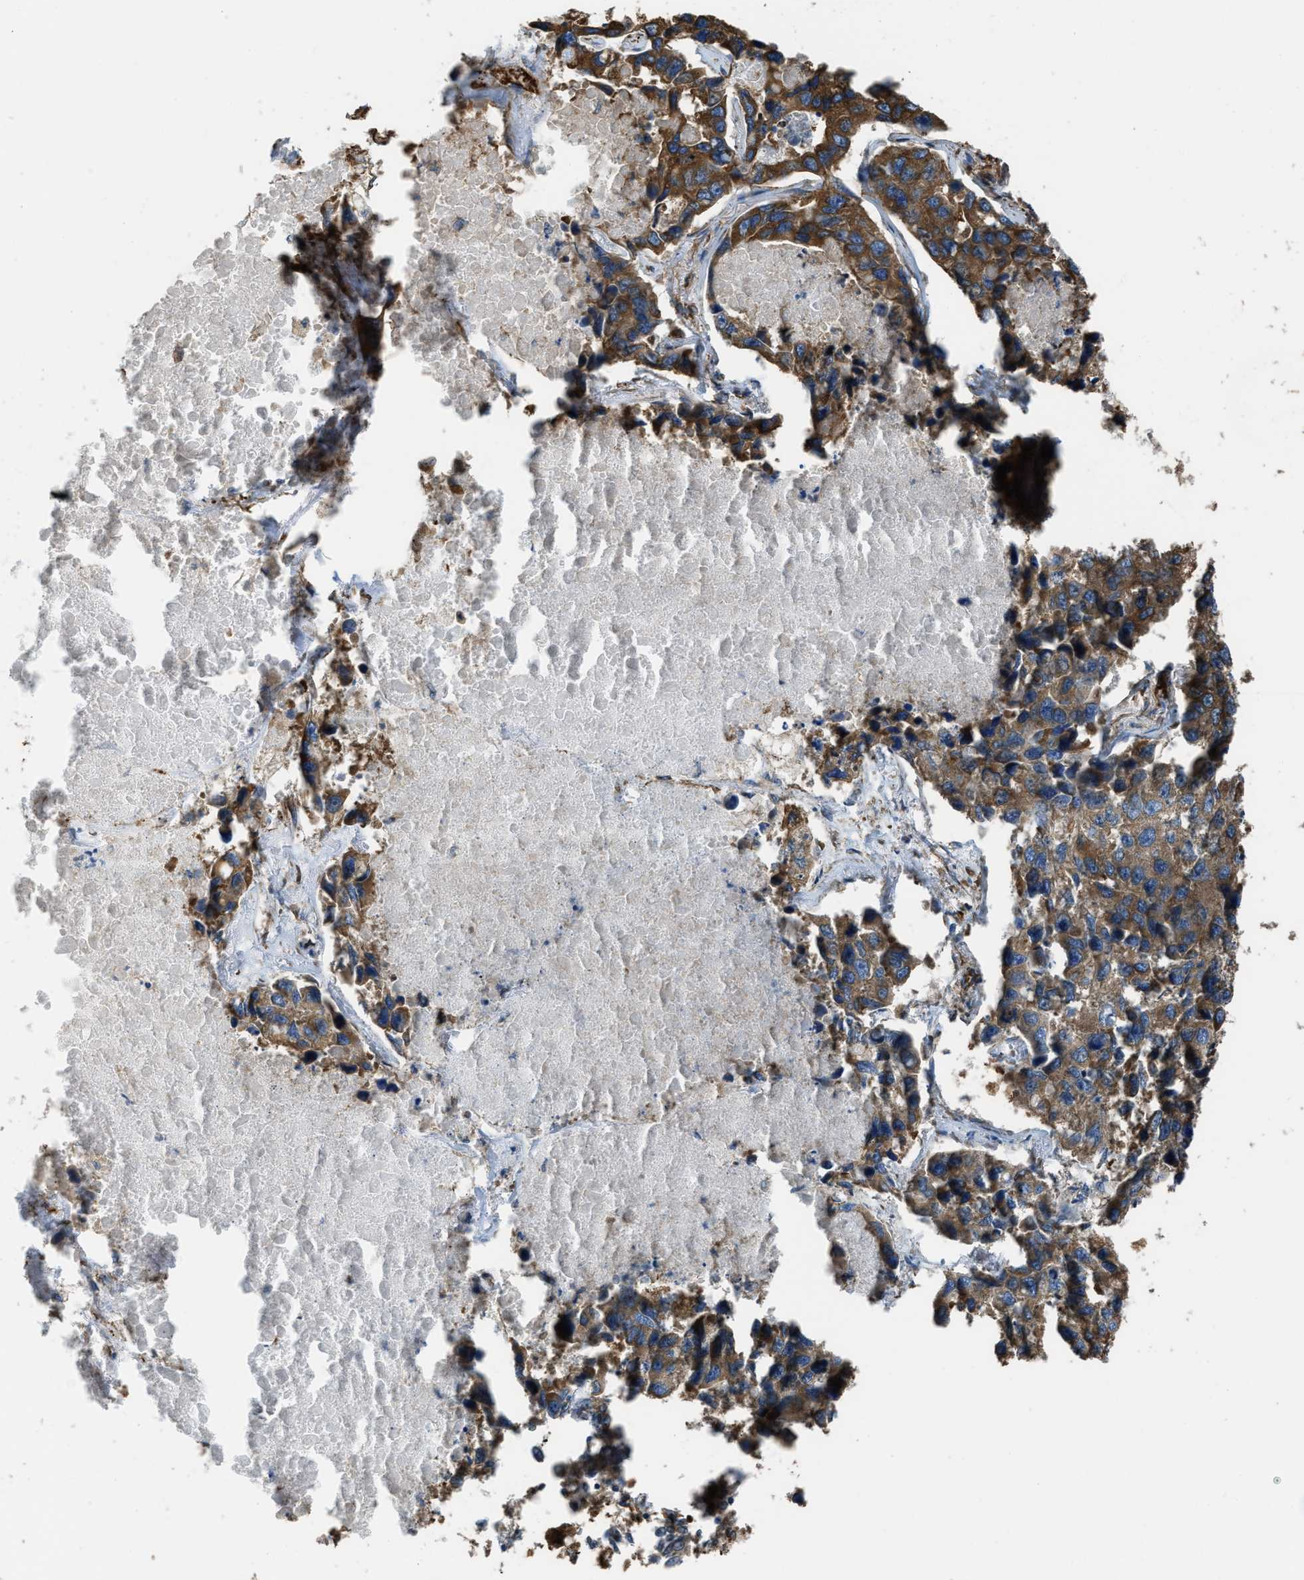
{"staining": {"intensity": "moderate", "quantity": ">75%", "location": "cytoplasmic/membranous"}, "tissue": "lung cancer", "cell_type": "Tumor cells", "image_type": "cancer", "snomed": [{"axis": "morphology", "description": "Adenocarcinoma, NOS"}, {"axis": "topography", "description": "Lung"}], "caption": "Protein positivity by IHC demonstrates moderate cytoplasmic/membranous expression in about >75% of tumor cells in lung cancer (adenocarcinoma).", "gene": "TRPC1", "patient": {"sex": "male", "age": 64}}